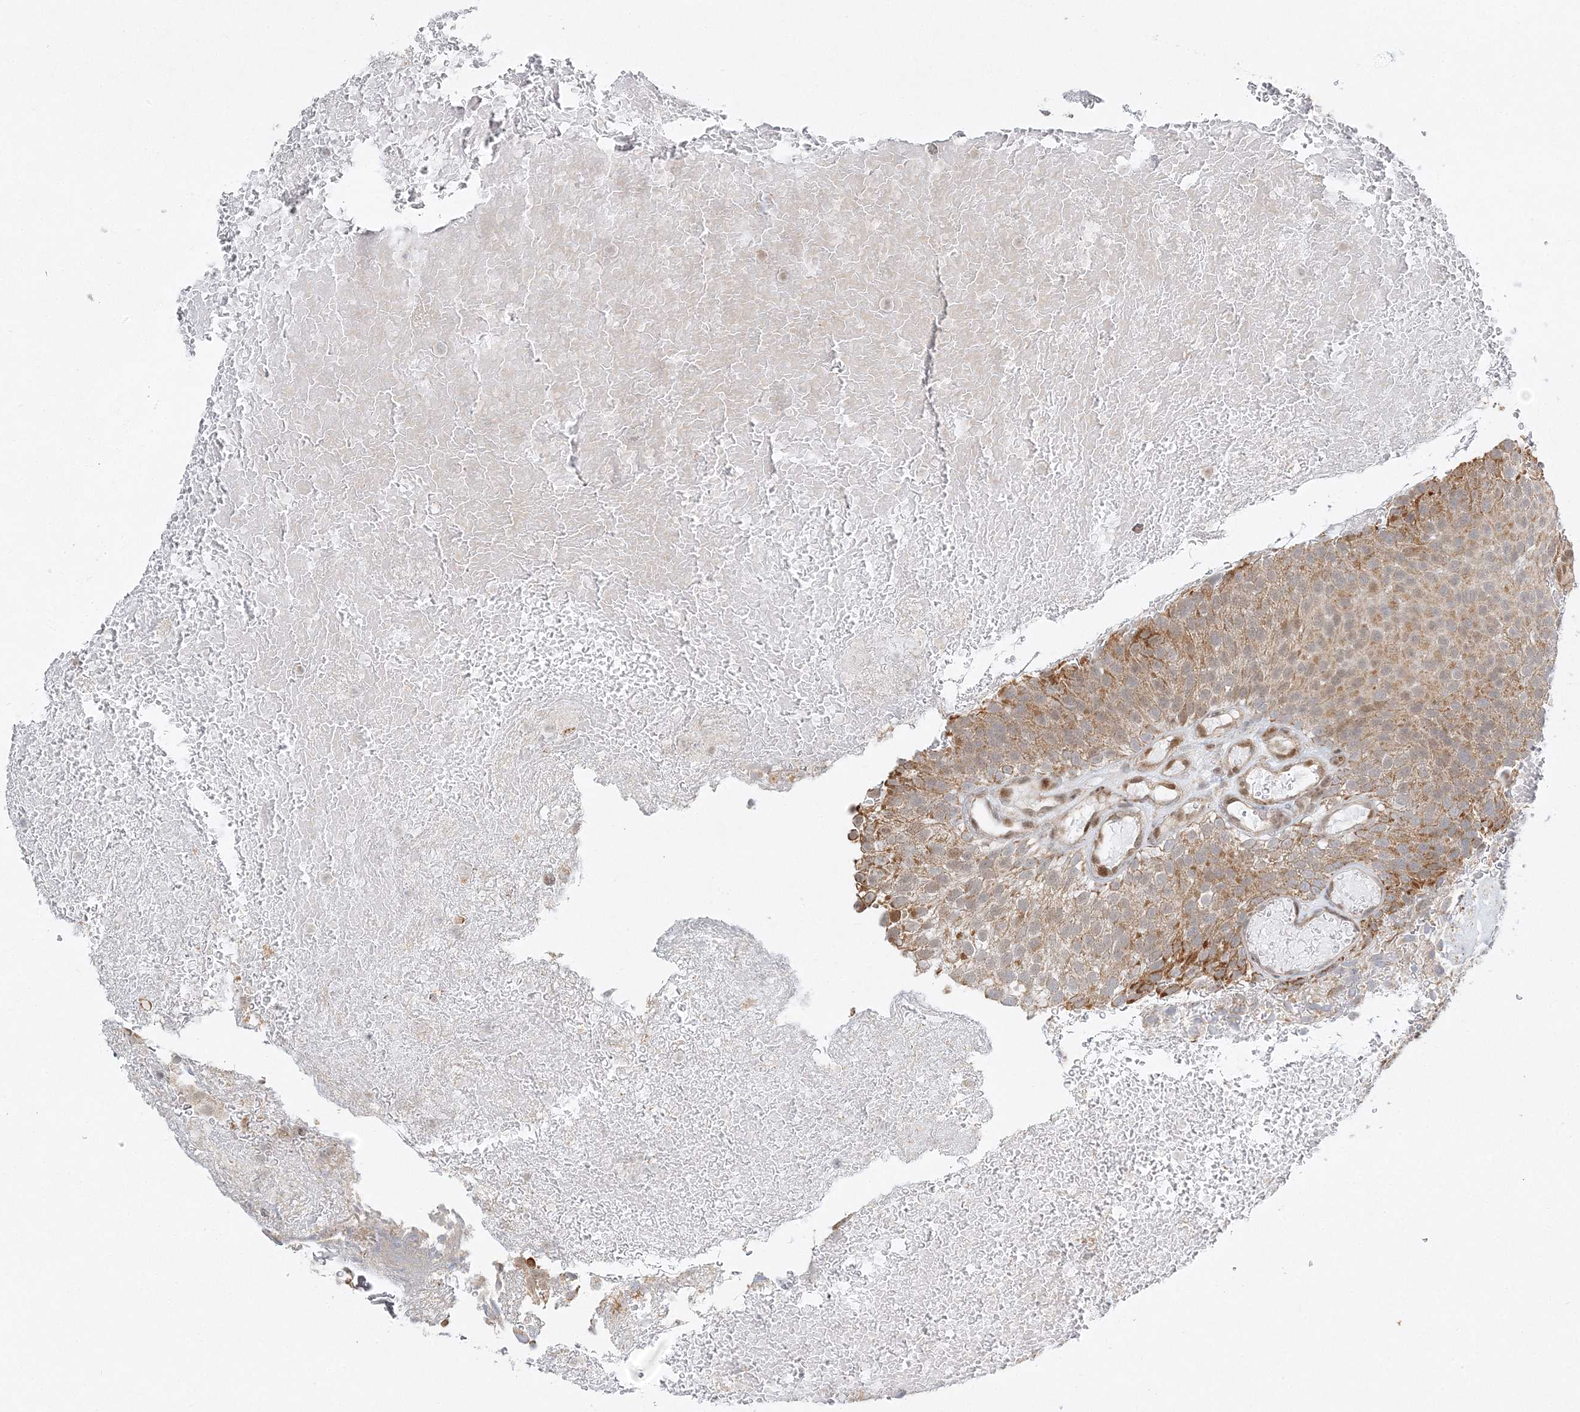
{"staining": {"intensity": "moderate", "quantity": "25%-75%", "location": "cytoplasmic/membranous,nuclear"}, "tissue": "urothelial cancer", "cell_type": "Tumor cells", "image_type": "cancer", "snomed": [{"axis": "morphology", "description": "Urothelial carcinoma, Low grade"}, {"axis": "topography", "description": "Urinary bladder"}], "caption": "Human urothelial carcinoma (low-grade) stained with a protein marker displays moderate staining in tumor cells.", "gene": "RAB11FIP2", "patient": {"sex": "male", "age": 78}}